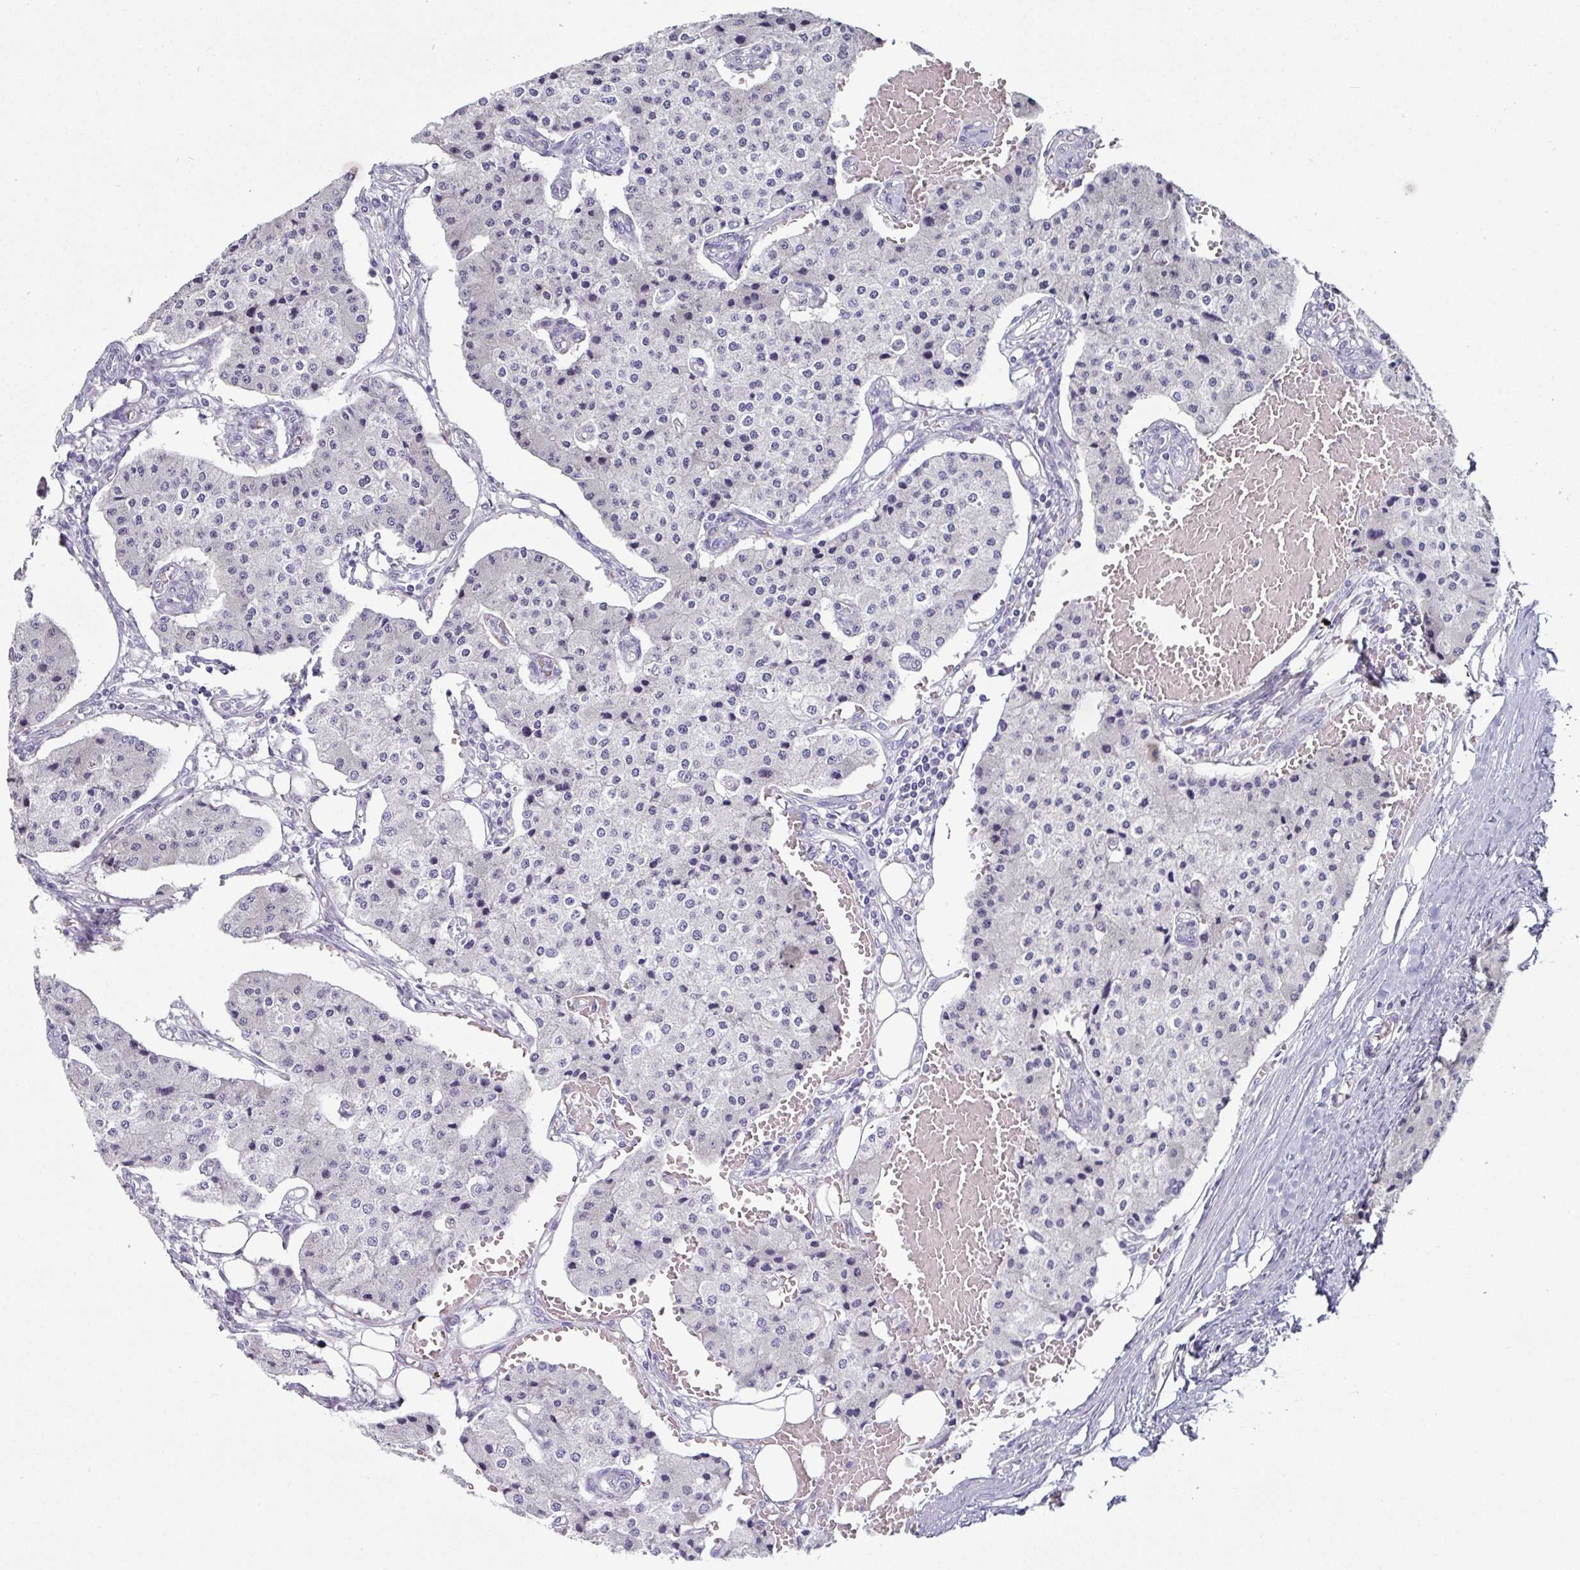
{"staining": {"intensity": "negative", "quantity": "none", "location": "none"}, "tissue": "carcinoid", "cell_type": "Tumor cells", "image_type": "cancer", "snomed": [{"axis": "morphology", "description": "Carcinoid, malignant, NOS"}, {"axis": "topography", "description": "Colon"}], "caption": "Immunohistochemical staining of carcinoid exhibits no significant positivity in tumor cells. The staining is performed using DAB (3,3'-diaminobenzidine) brown chromogen with nuclei counter-stained in using hematoxylin.", "gene": "SLC17A7", "patient": {"sex": "female", "age": 52}}